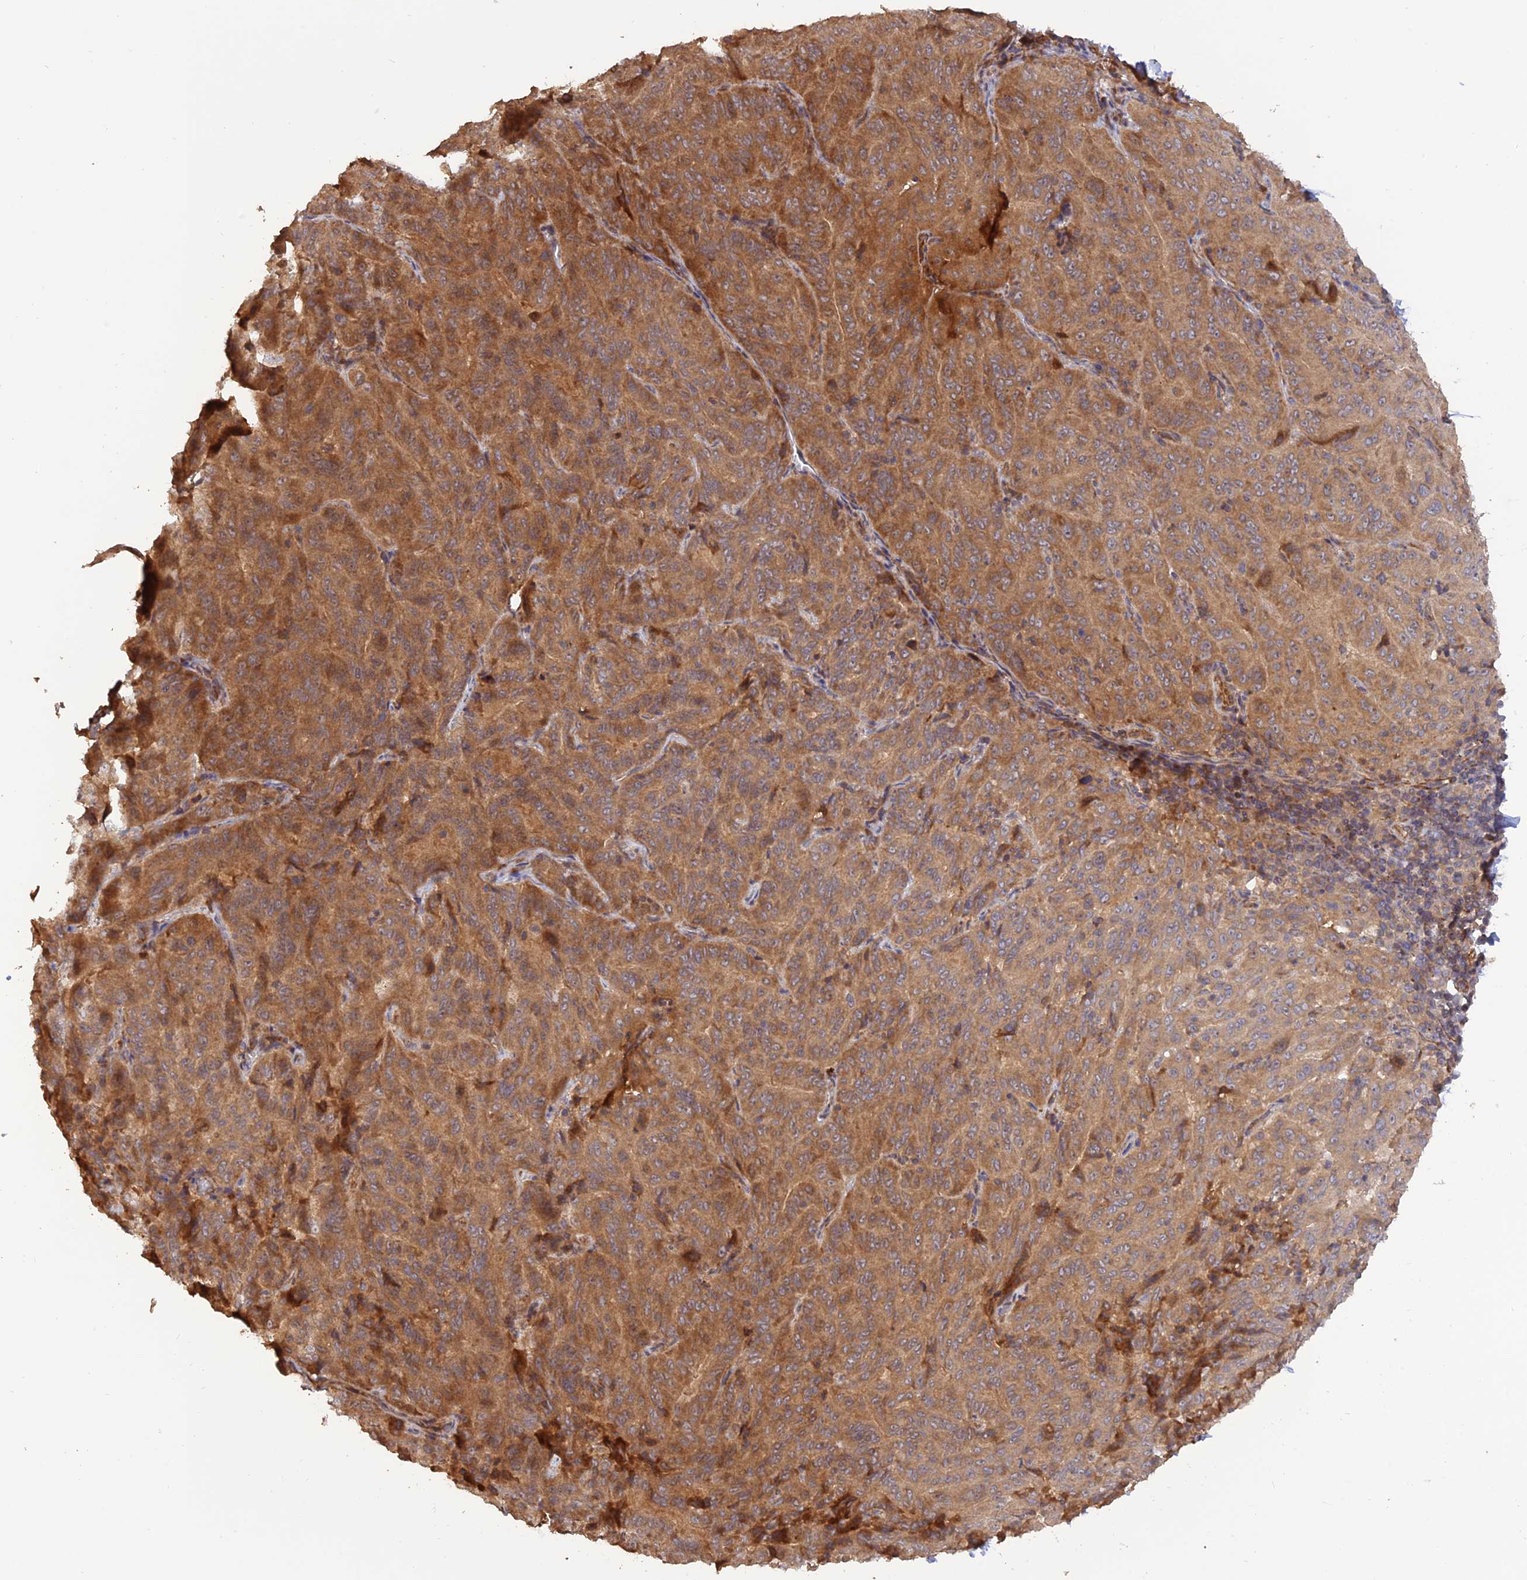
{"staining": {"intensity": "strong", "quantity": ">75%", "location": "cytoplasmic/membranous"}, "tissue": "pancreatic cancer", "cell_type": "Tumor cells", "image_type": "cancer", "snomed": [{"axis": "morphology", "description": "Adenocarcinoma, NOS"}, {"axis": "topography", "description": "Pancreas"}], "caption": "Tumor cells demonstrate strong cytoplasmic/membranous expression in approximately >75% of cells in adenocarcinoma (pancreatic).", "gene": "CREBL2", "patient": {"sex": "male", "age": 63}}